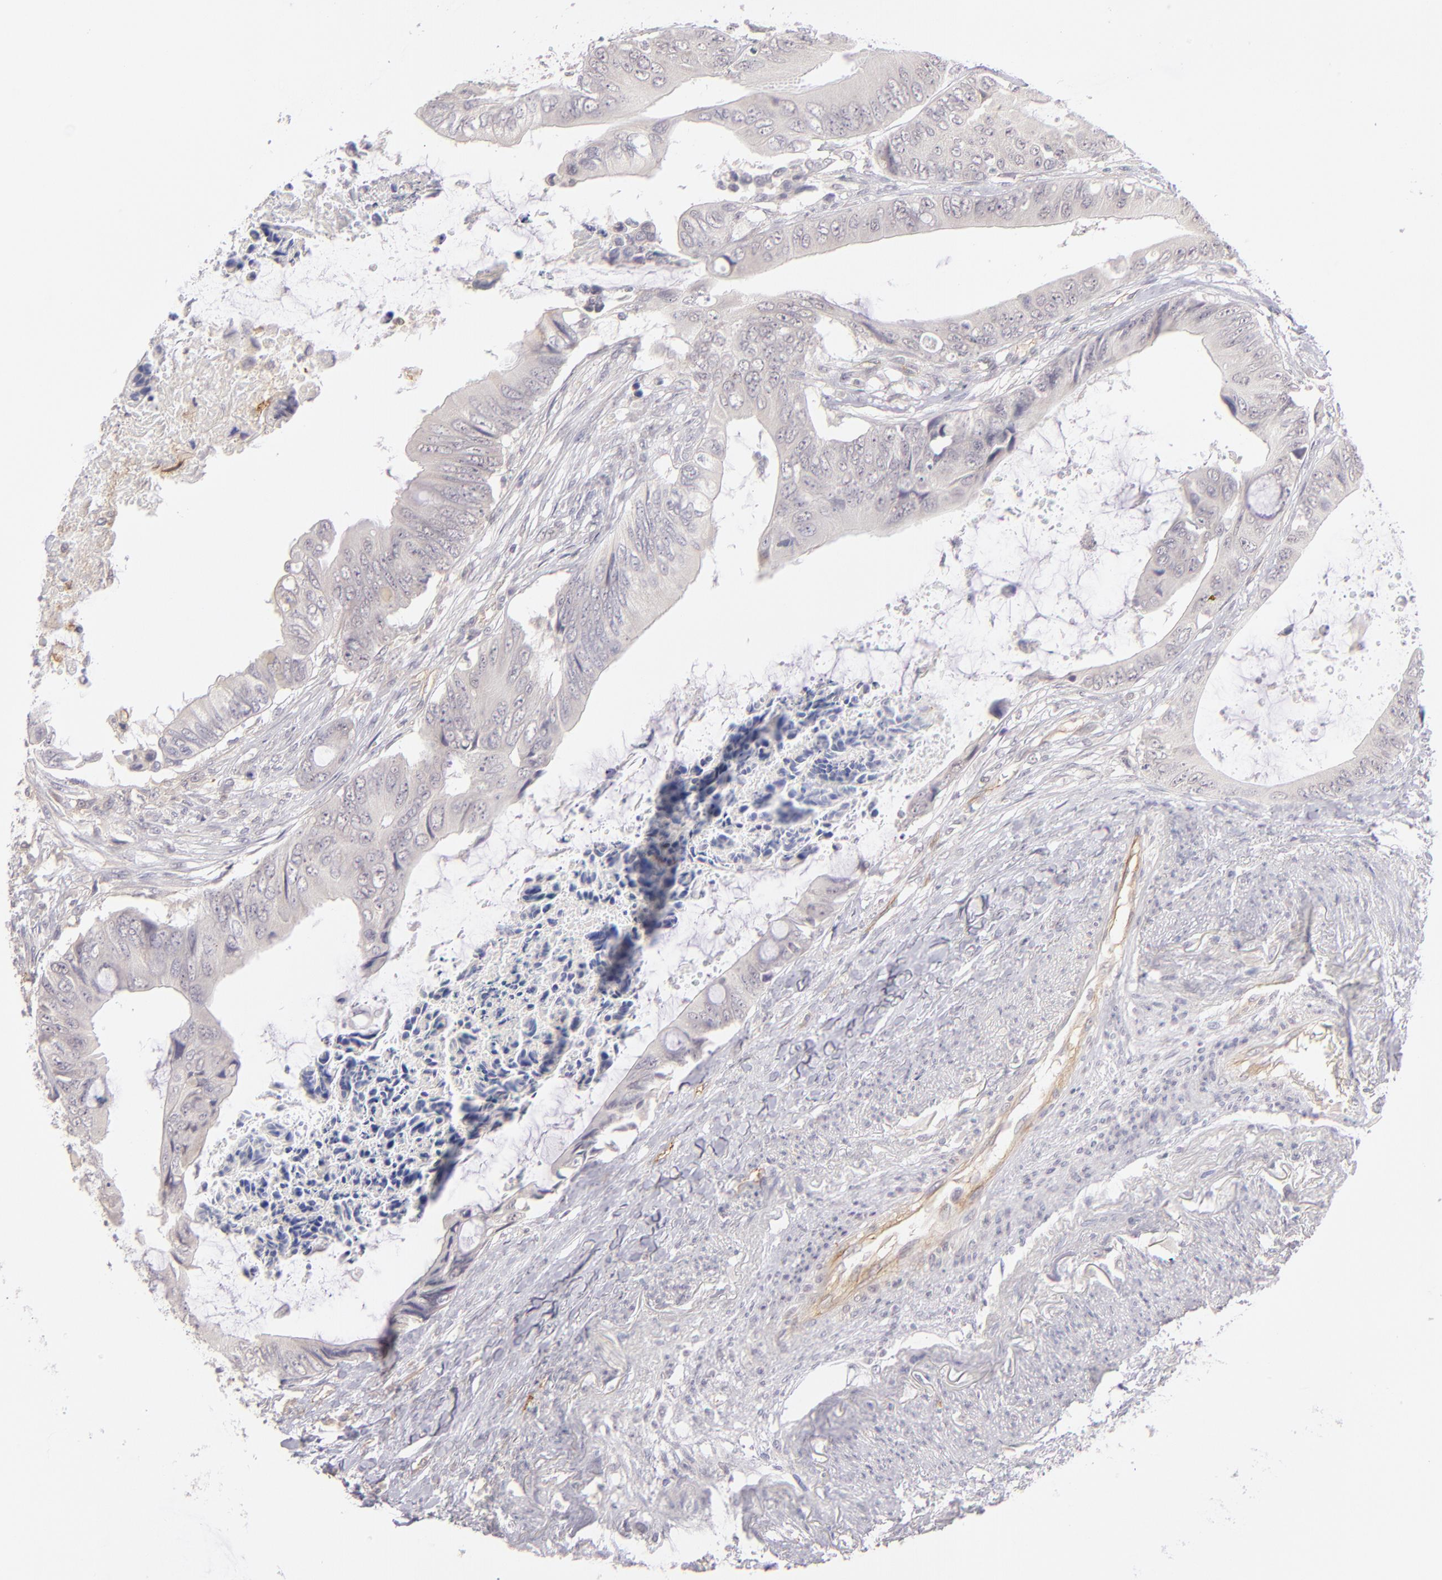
{"staining": {"intensity": "negative", "quantity": "none", "location": "none"}, "tissue": "colorectal cancer", "cell_type": "Tumor cells", "image_type": "cancer", "snomed": [{"axis": "morphology", "description": "Normal tissue, NOS"}, {"axis": "morphology", "description": "Adenocarcinoma, NOS"}, {"axis": "topography", "description": "Rectum"}, {"axis": "topography", "description": "Peripheral nerve tissue"}], "caption": "IHC histopathology image of neoplastic tissue: colorectal cancer (adenocarcinoma) stained with DAB (3,3'-diaminobenzidine) exhibits no significant protein staining in tumor cells.", "gene": "THBD", "patient": {"sex": "female", "age": 77}}